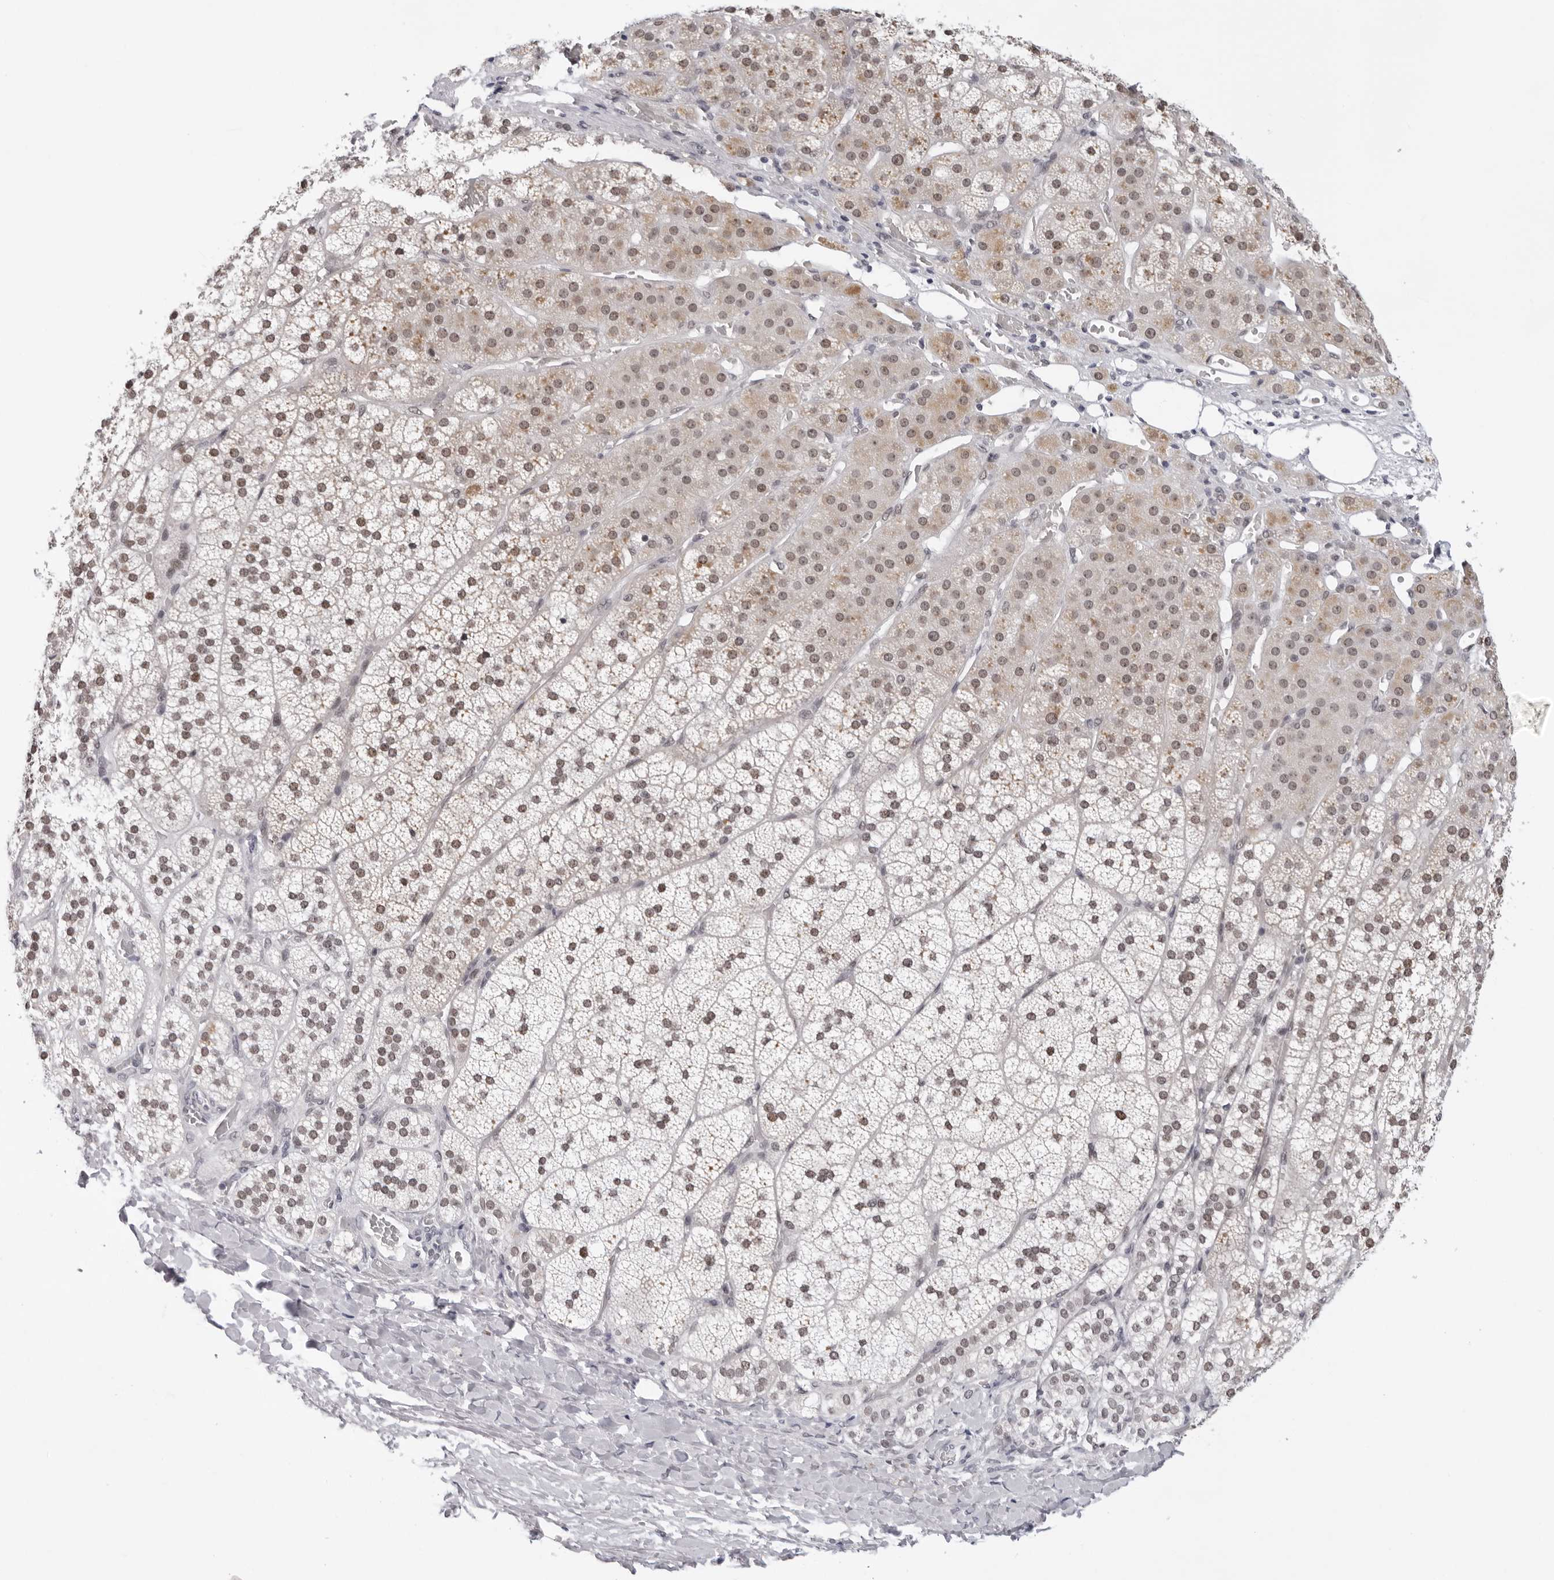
{"staining": {"intensity": "moderate", "quantity": ">75%", "location": "cytoplasmic/membranous,nuclear"}, "tissue": "adrenal gland", "cell_type": "Glandular cells", "image_type": "normal", "snomed": [{"axis": "morphology", "description": "Normal tissue, NOS"}, {"axis": "topography", "description": "Adrenal gland"}], "caption": "DAB immunohistochemical staining of benign adrenal gland shows moderate cytoplasmic/membranous,nuclear protein positivity in approximately >75% of glandular cells.", "gene": "USP1", "patient": {"sex": "female", "age": 44}}